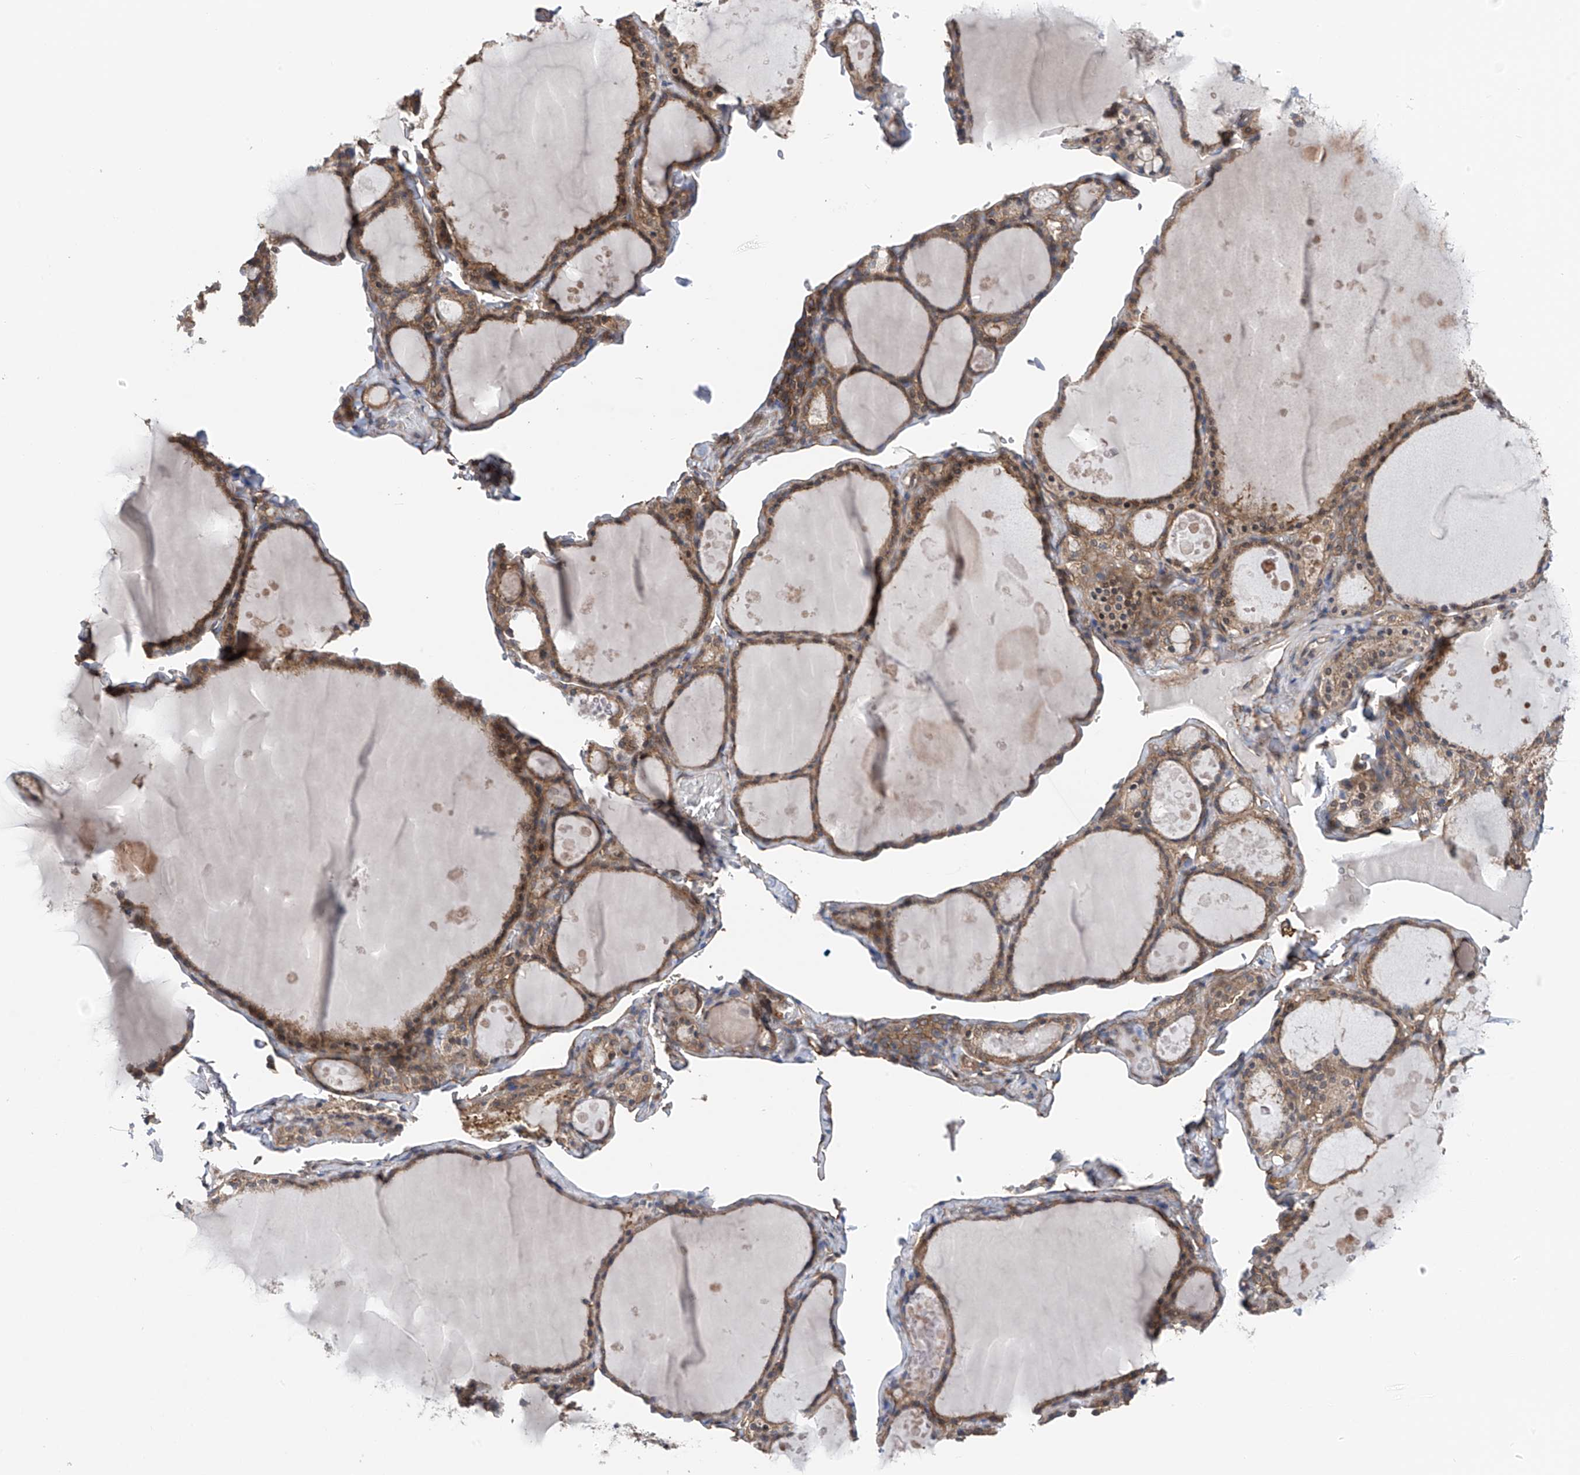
{"staining": {"intensity": "moderate", "quantity": ">75%", "location": "cytoplasmic/membranous"}, "tissue": "thyroid gland", "cell_type": "Glandular cells", "image_type": "normal", "snomed": [{"axis": "morphology", "description": "Normal tissue, NOS"}, {"axis": "topography", "description": "Thyroid gland"}], "caption": "The image shows a brown stain indicating the presence of a protein in the cytoplasmic/membranous of glandular cells in thyroid gland. The staining was performed using DAB (3,3'-diaminobenzidine) to visualize the protein expression in brown, while the nuclei were stained in blue with hematoxylin (Magnification: 20x).", "gene": "CHPF", "patient": {"sex": "male", "age": 56}}